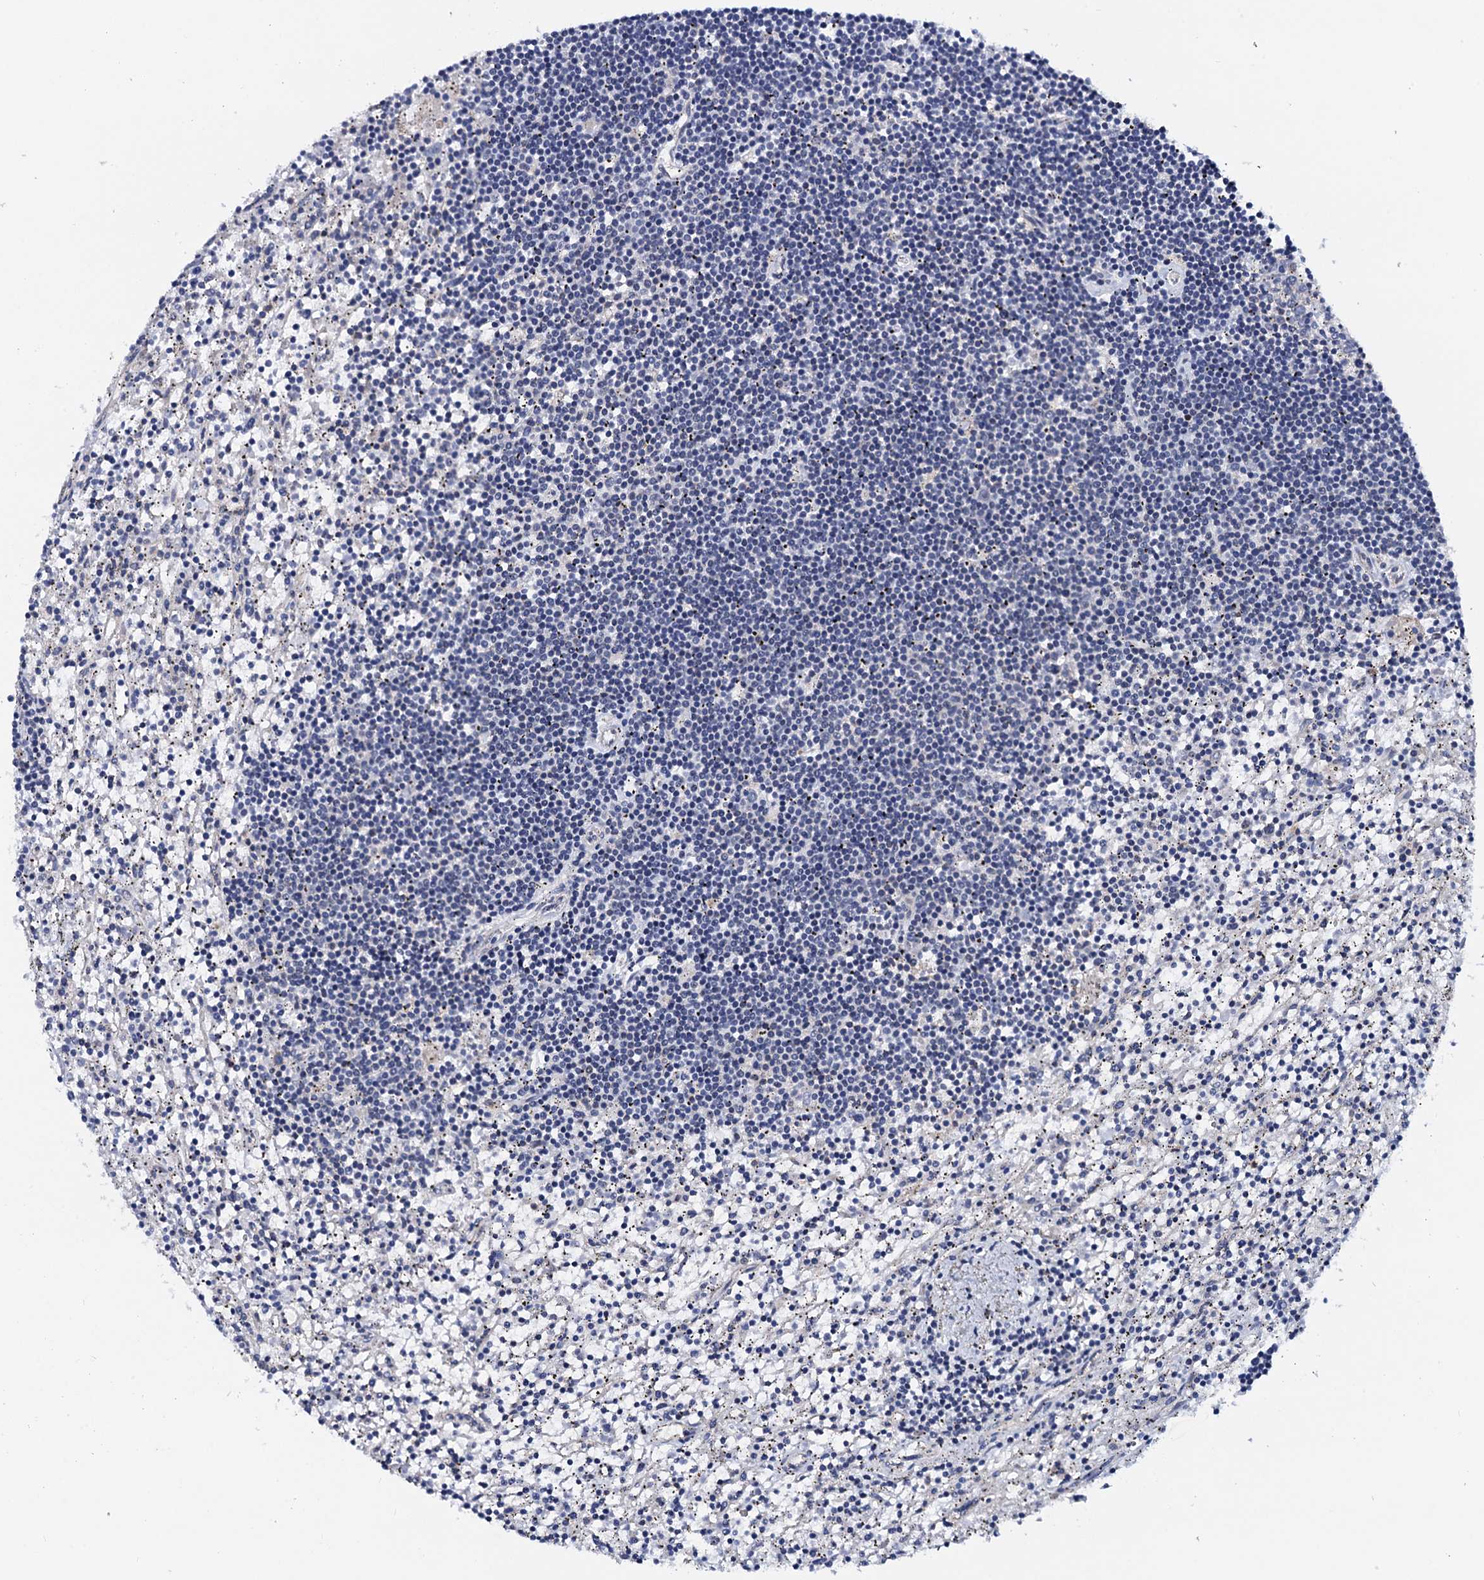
{"staining": {"intensity": "negative", "quantity": "none", "location": "none"}, "tissue": "lymphoma", "cell_type": "Tumor cells", "image_type": "cancer", "snomed": [{"axis": "morphology", "description": "Malignant lymphoma, non-Hodgkin's type, Low grade"}, {"axis": "topography", "description": "Spleen"}], "caption": "The histopathology image exhibits no significant staining in tumor cells of malignant lymphoma, non-Hodgkin's type (low-grade). (DAB immunohistochemistry visualized using brightfield microscopy, high magnification).", "gene": "C16orf87", "patient": {"sex": "male", "age": 76}}